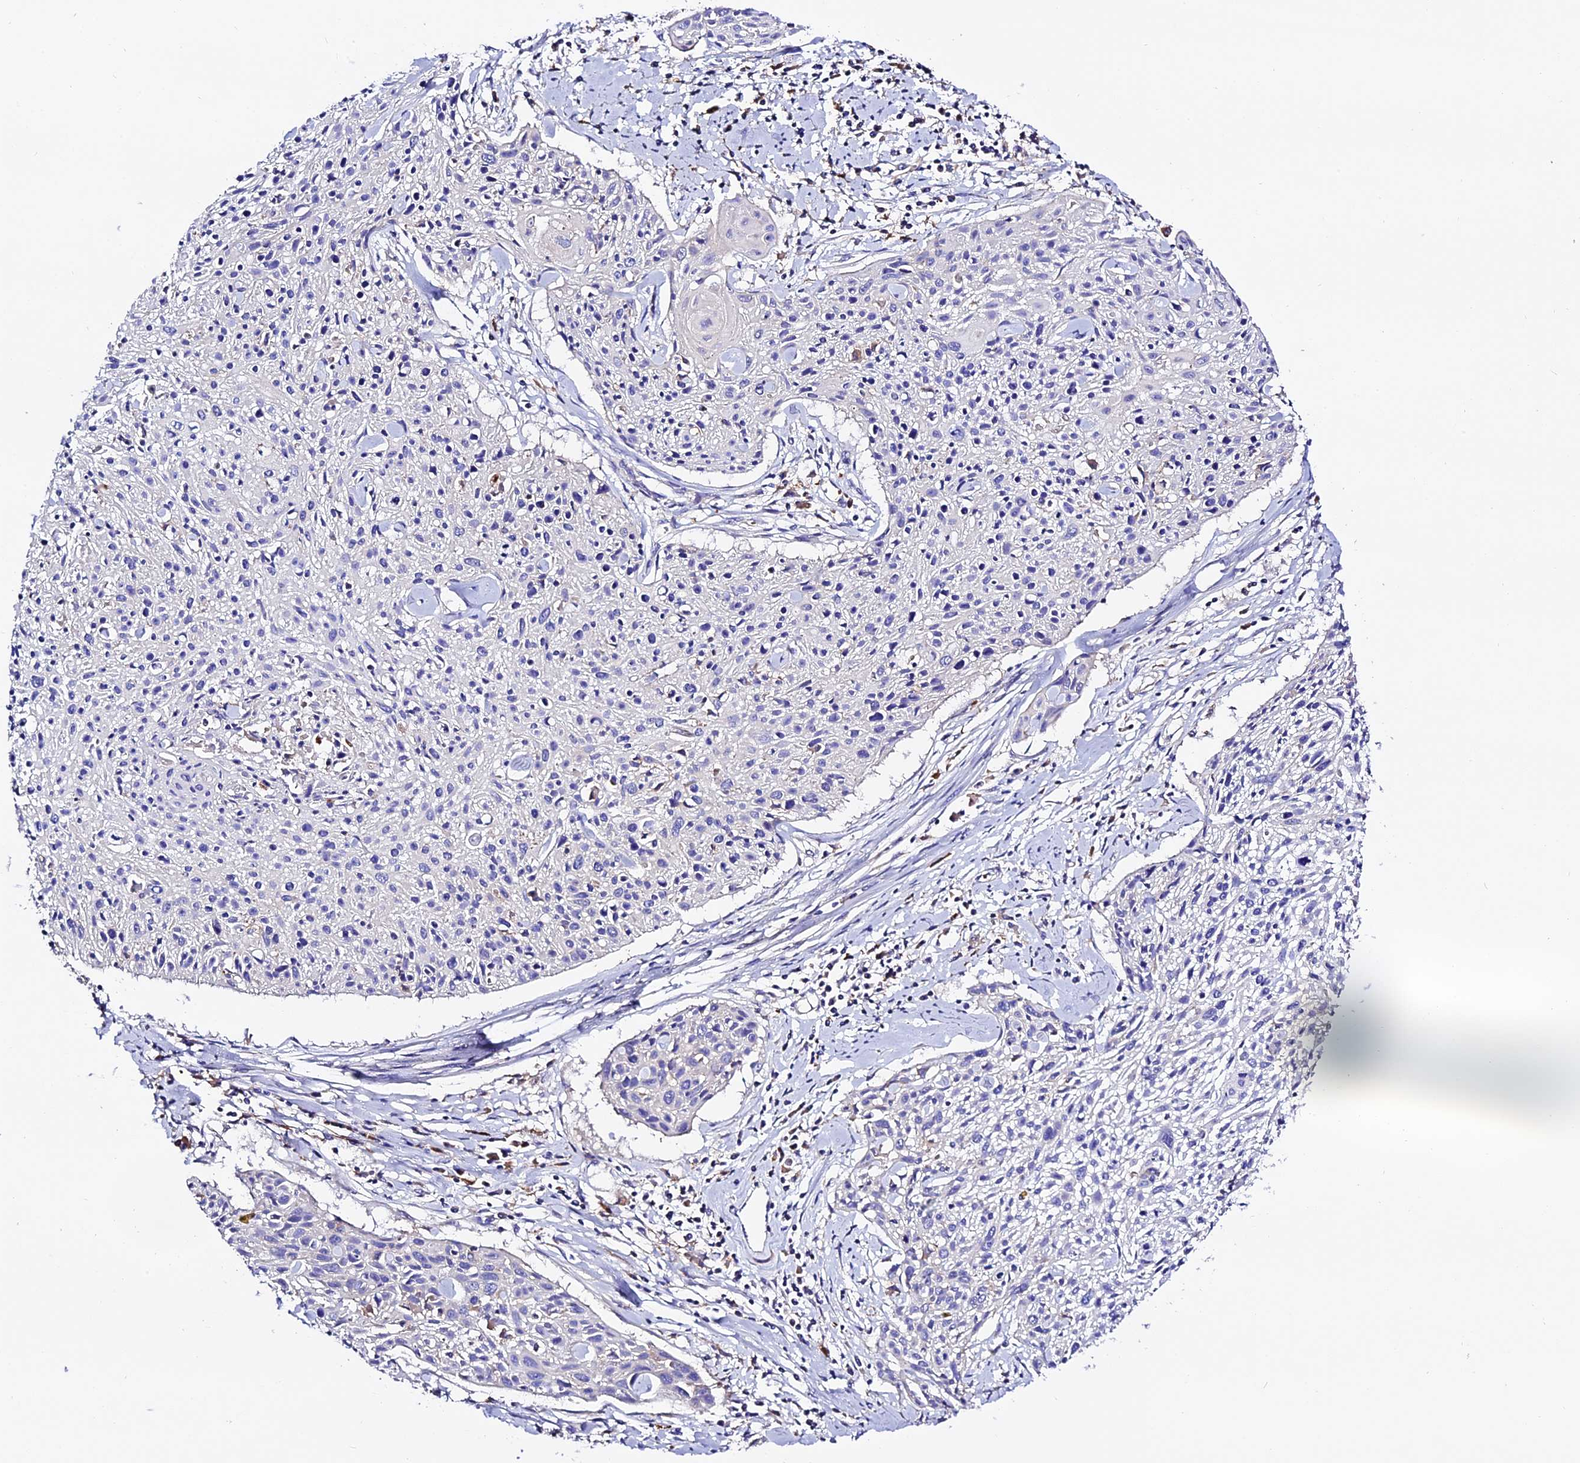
{"staining": {"intensity": "negative", "quantity": "none", "location": "none"}, "tissue": "cervical cancer", "cell_type": "Tumor cells", "image_type": "cancer", "snomed": [{"axis": "morphology", "description": "Squamous cell carcinoma, NOS"}, {"axis": "topography", "description": "Cervix"}], "caption": "Cervical cancer stained for a protein using IHC demonstrates no expression tumor cells.", "gene": "CILP2", "patient": {"sex": "female", "age": 51}}